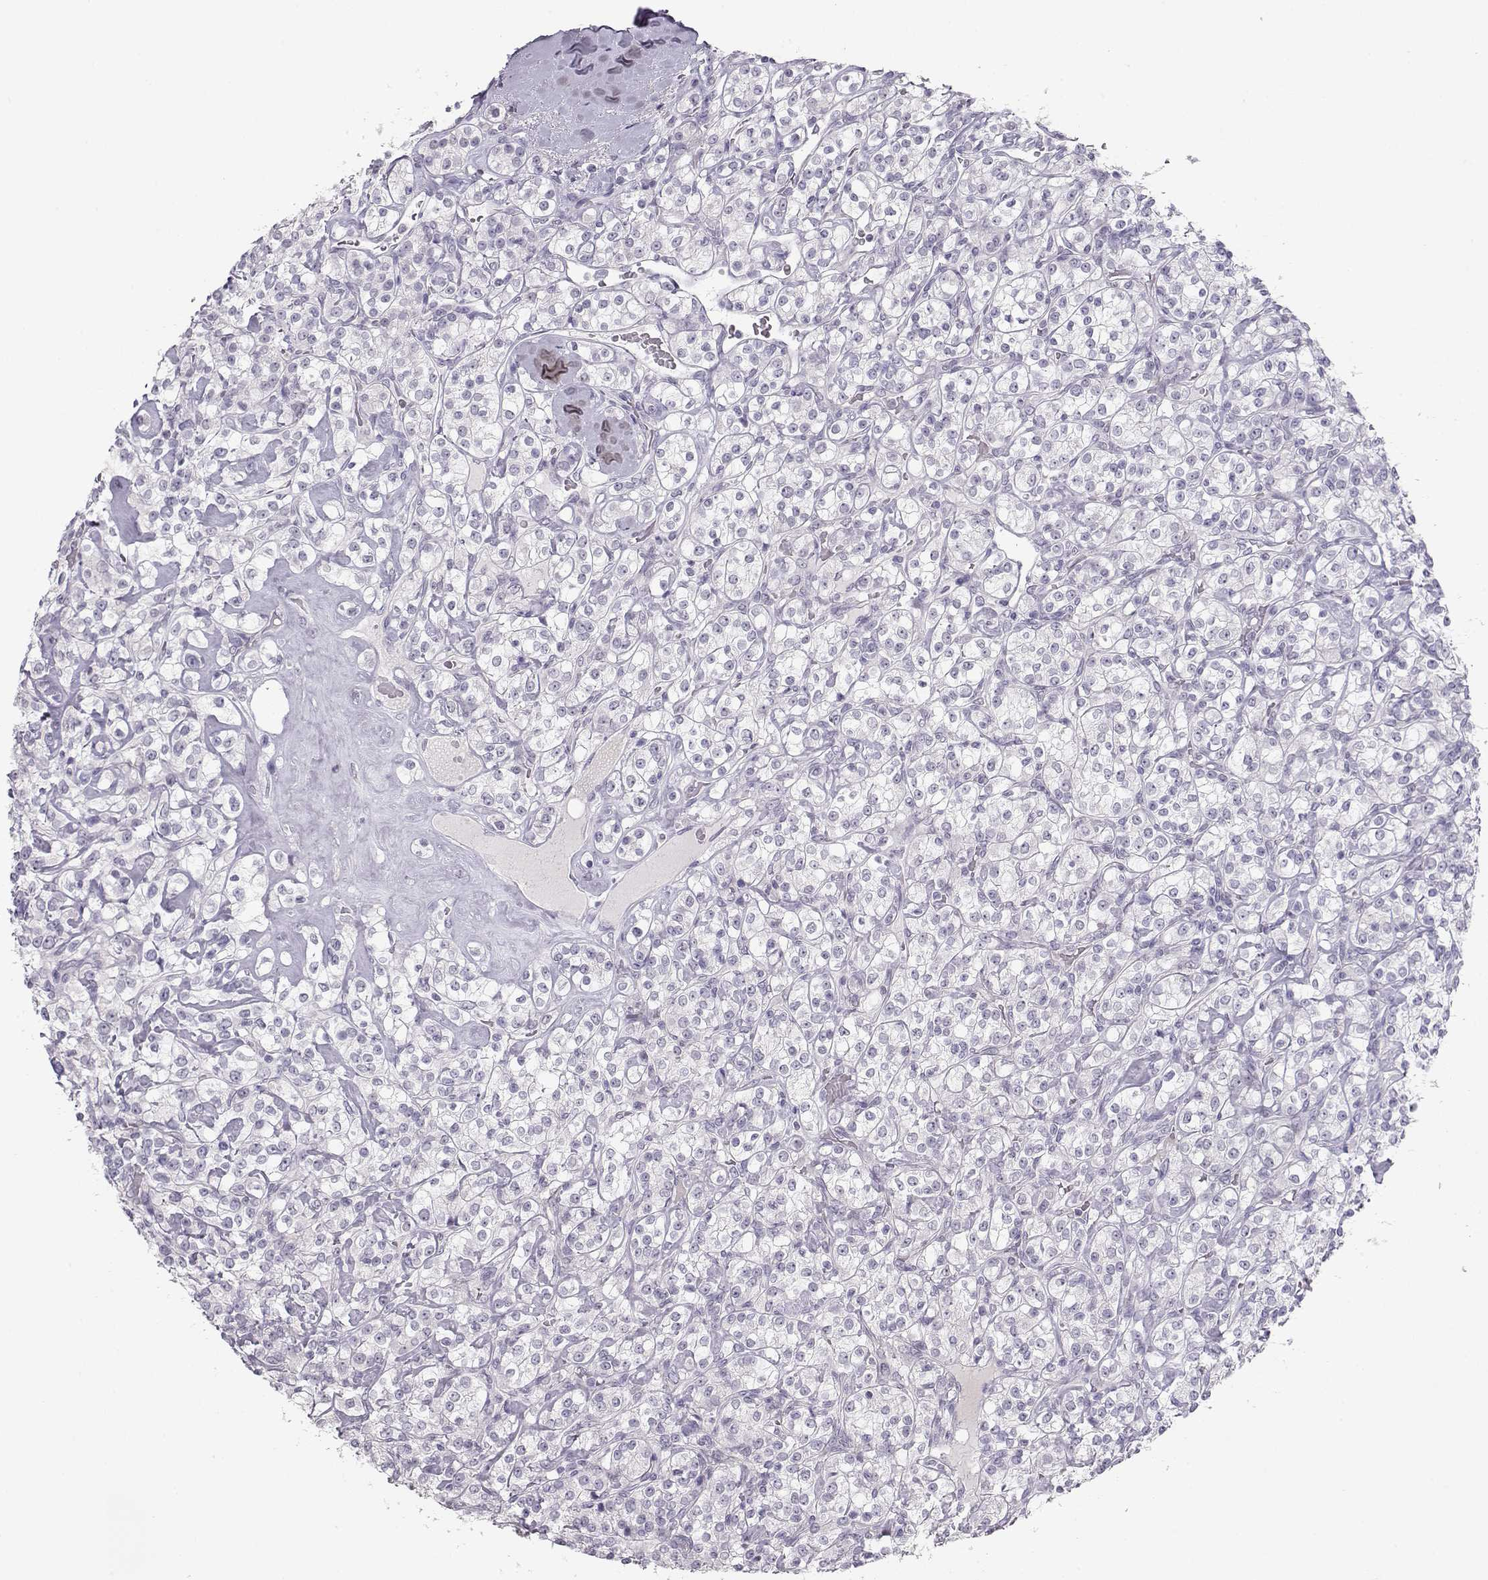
{"staining": {"intensity": "negative", "quantity": "none", "location": "none"}, "tissue": "renal cancer", "cell_type": "Tumor cells", "image_type": "cancer", "snomed": [{"axis": "morphology", "description": "Adenocarcinoma, NOS"}, {"axis": "topography", "description": "Kidney"}], "caption": "This is an immunohistochemistry micrograph of renal cancer. There is no positivity in tumor cells.", "gene": "IMPG1", "patient": {"sex": "male", "age": 77}}